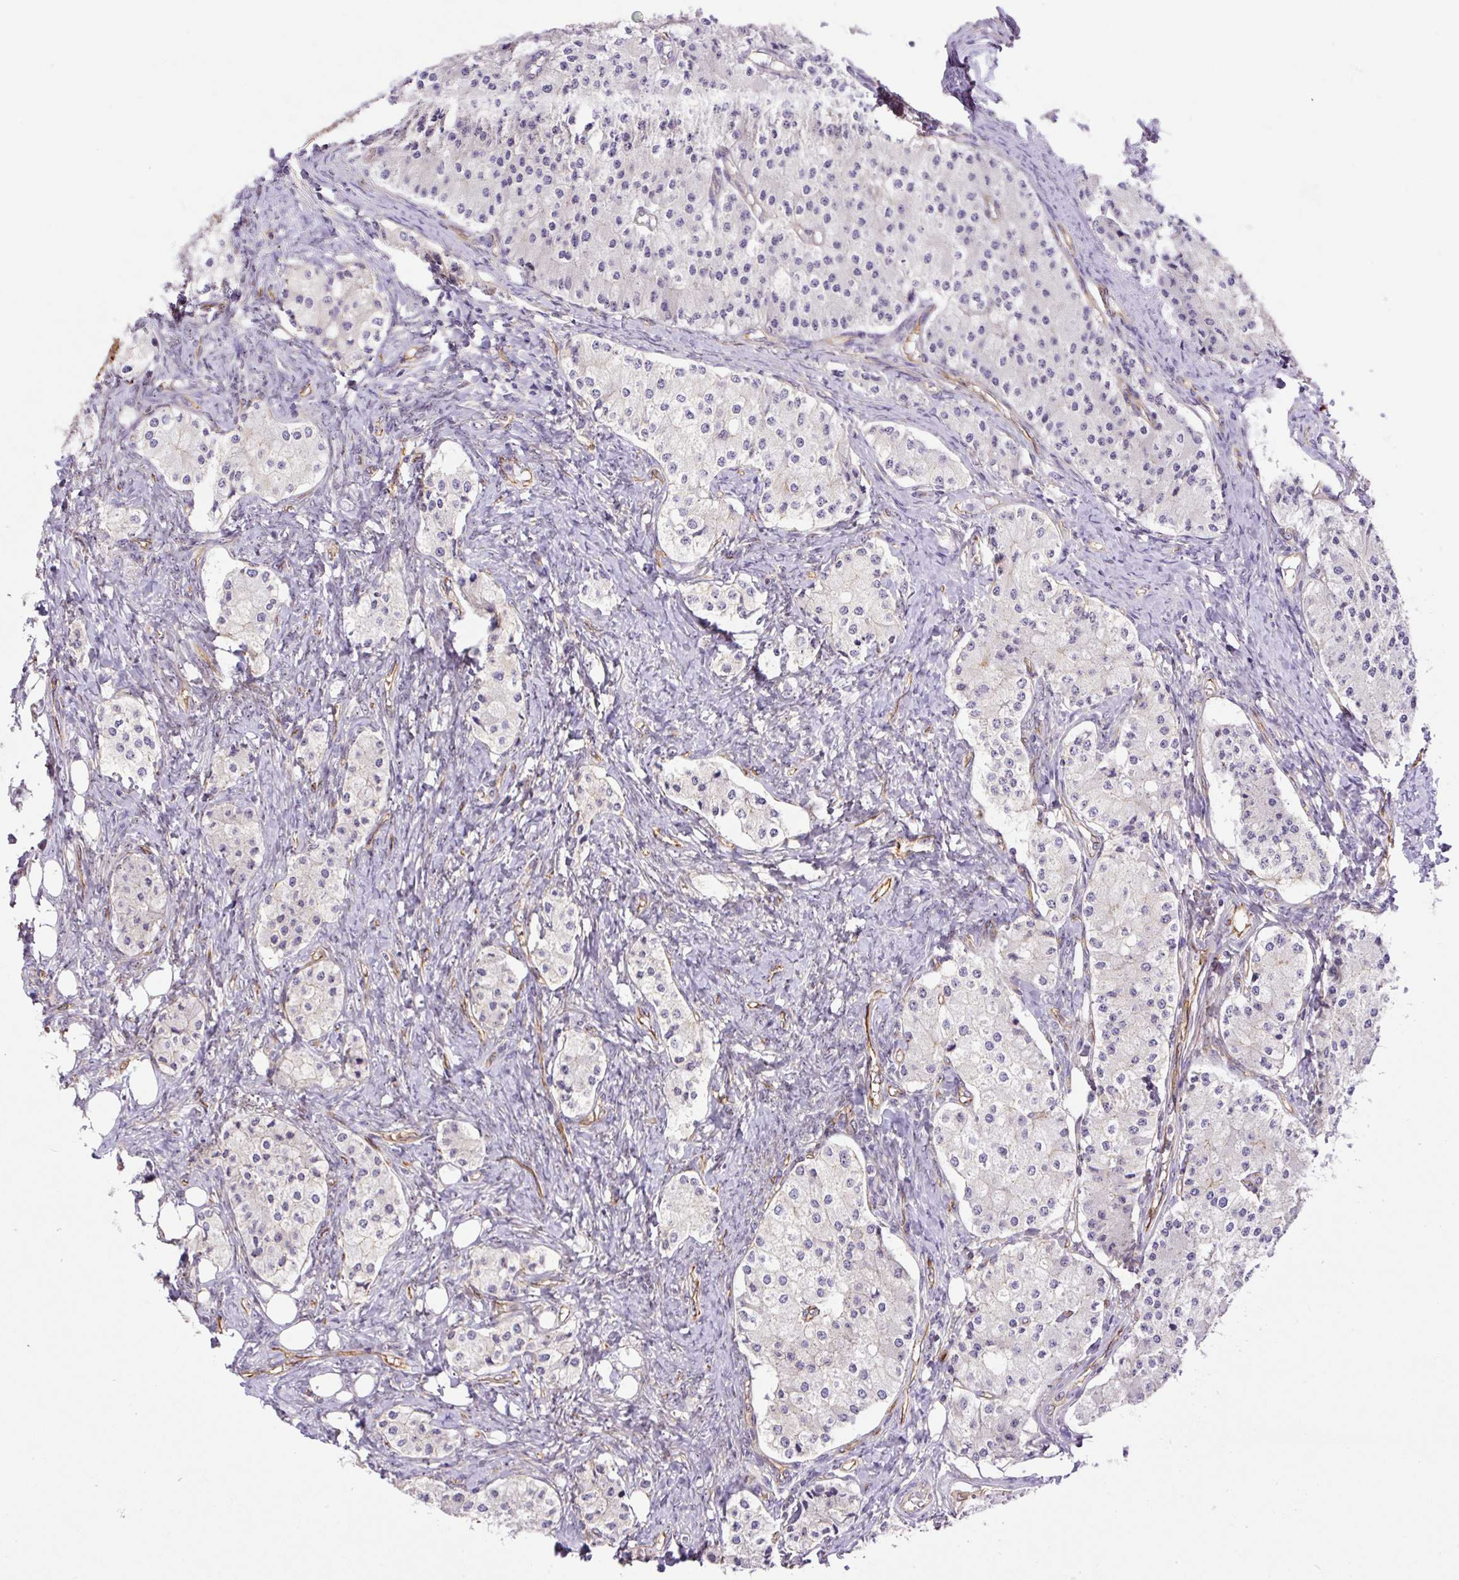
{"staining": {"intensity": "negative", "quantity": "none", "location": "none"}, "tissue": "carcinoid", "cell_type": "Tumor cells", "image_type": "cancer", "snomed": [{"axis": "morphology", "description": "Carcinoid, malignant, NOS"}, {"axis": "topography", "description": "Colon"}], "caption": "There is no significant positivity in tumor cells of carcinoid.", "gene": "MYO5C", "patient": {"sex": "female", "age": 52}}